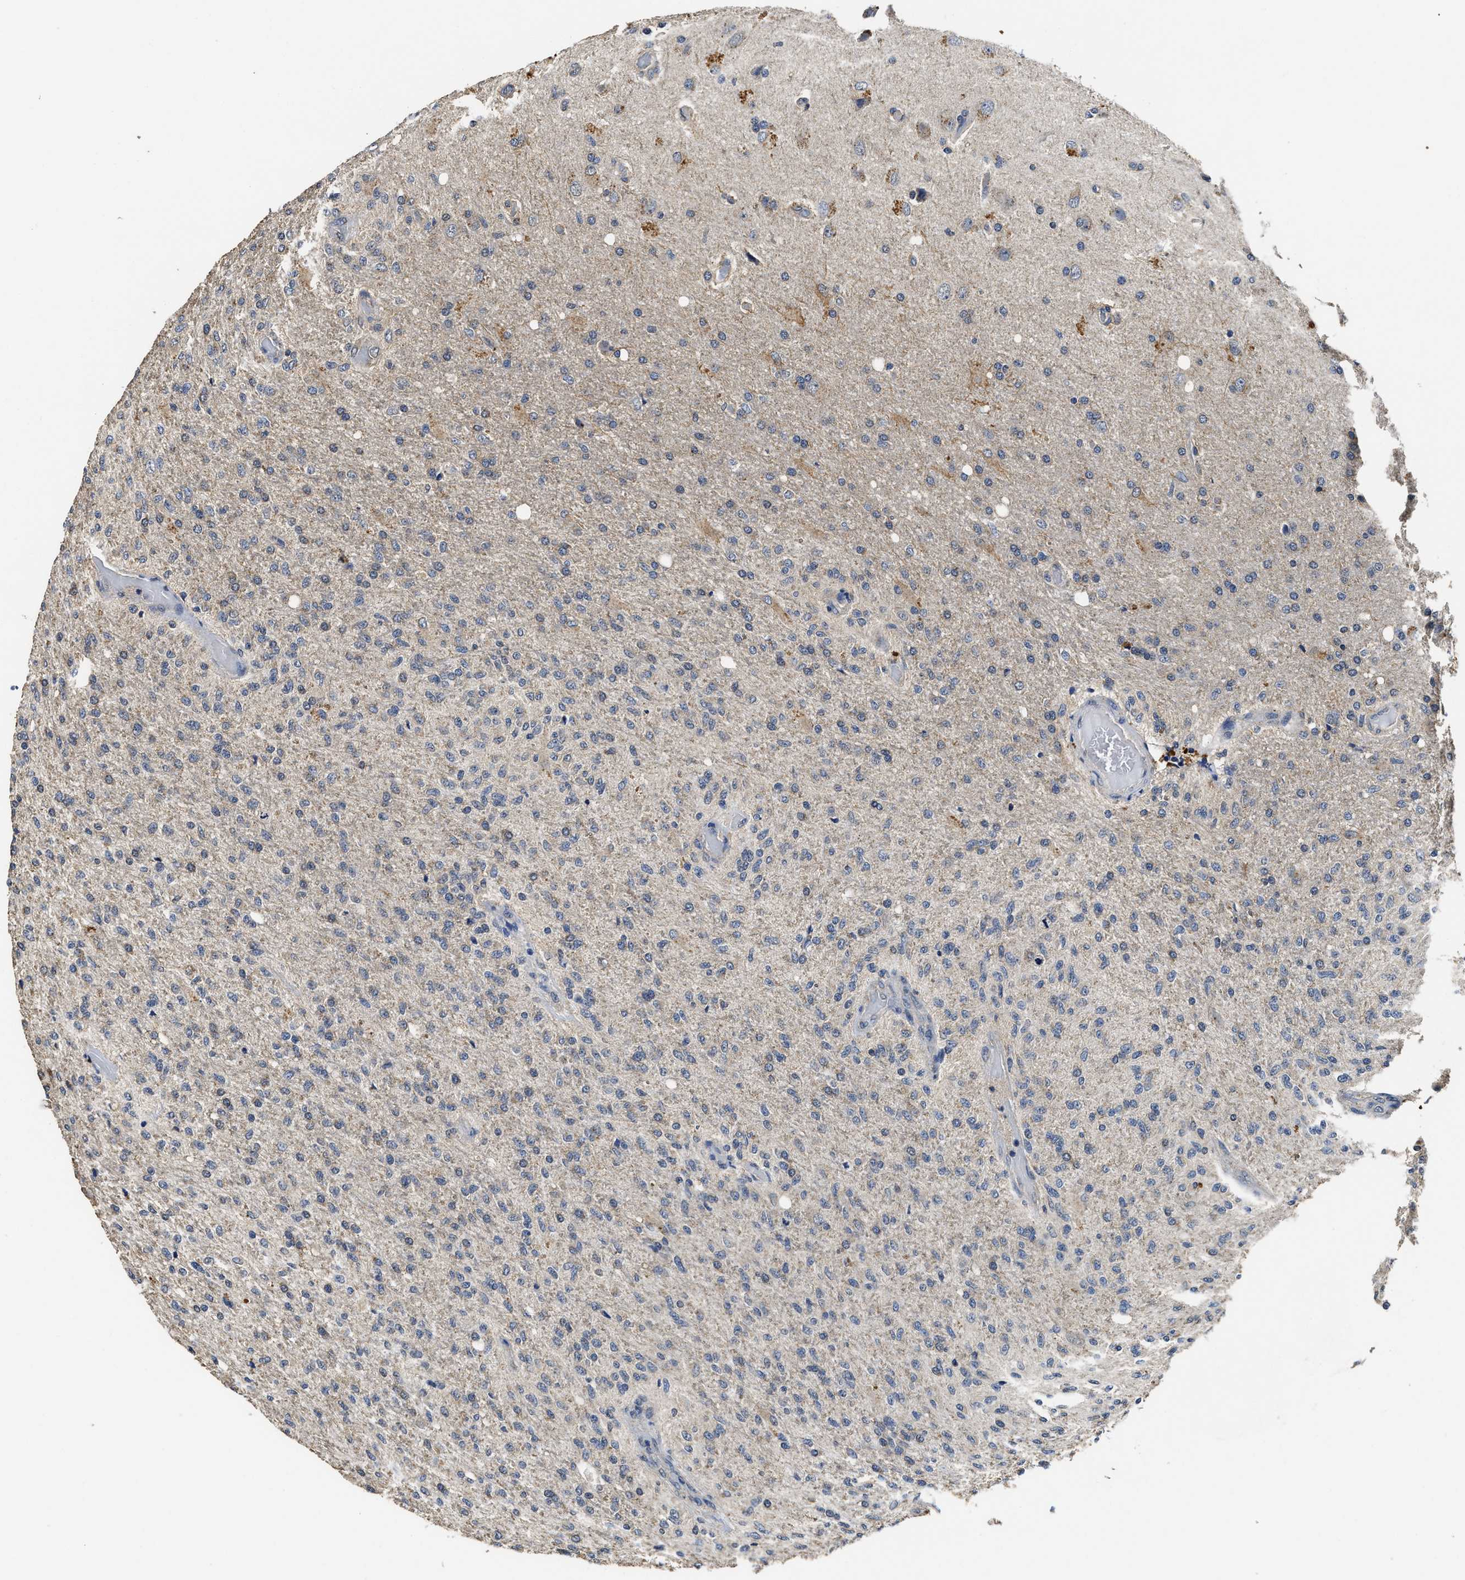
{"staining": {"intensity": "weak", "quantity": "<25%", "location": "cytoplasmic/membranous"}, "tissue": "glioma", "cell_type": "Tumor cells", "image_type": "cancer", "snomed": [{"axis": "morphology", "description": "Normal tissue, NOS"}, {"axis": "morphology", "description": "Glioma, malignant, High grade"}, {"axis": "topography", "description": "Cerebral cortex"}], "caption": "Immunohistochemistry (IHC) micrograph of neoplastic tissue: human glioma stained with DAB reveals no significant protein expression in tumor cells.", "gene": "CTNNA1", "patient": {"sex": "male", "age": 77}}